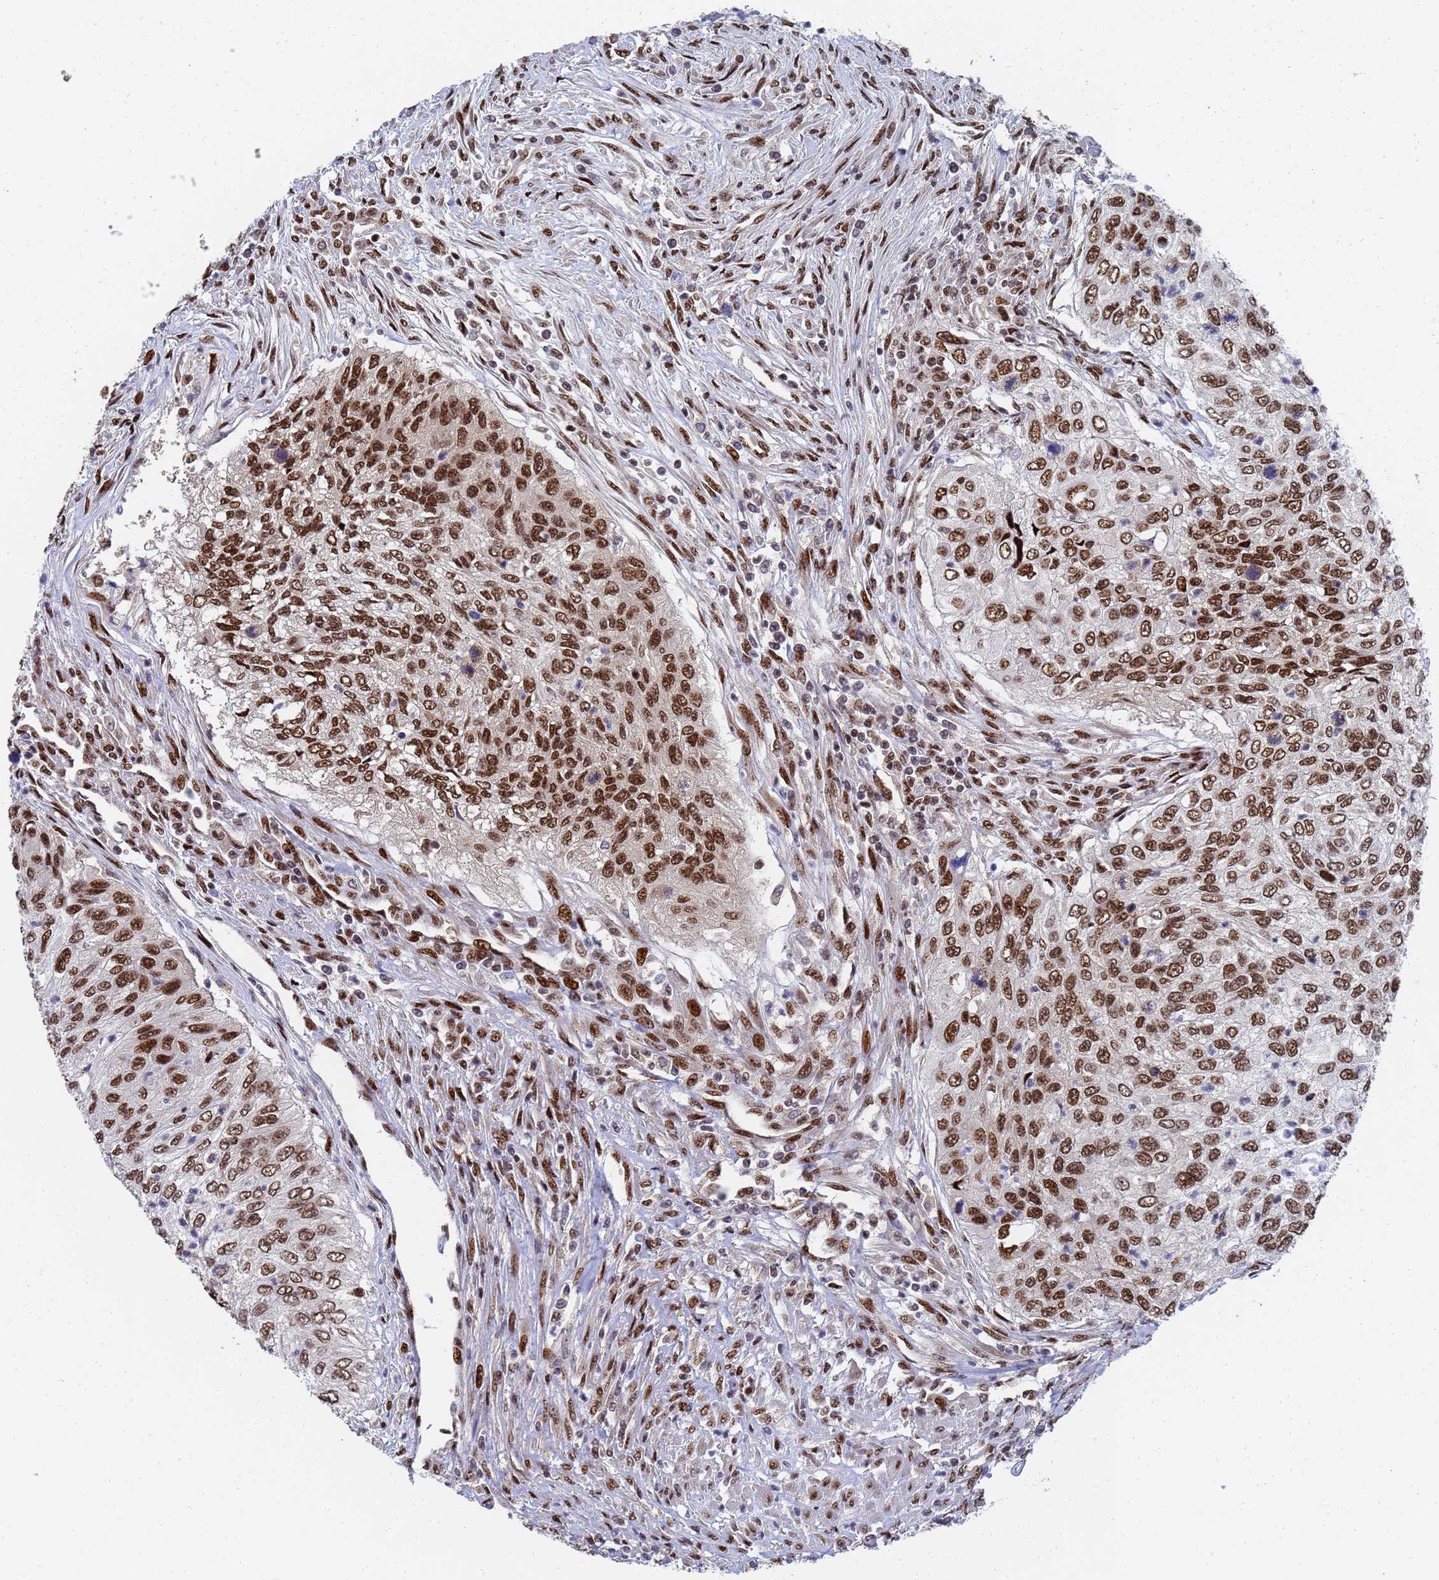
{"staining": {"intensity": "strong", "quantity": ">75%", "location": "nuclear"}, "tissue": "urothelial cancer", "cell_type": "Tumor cells", "image_type": "cancer", "snomed": [{"axis": "morphology", "description": "Urothelial carcinoma, High grade"}, {"axis": "topography", "description": "Urinary bladder"}], "caption": "A brown stain shows strong nuclear positivity of a protein in high-grade urothelial carcinoma tumor cells.", "gene": "AP5Z1", "patient": {"sex": "female", "age": 60}}